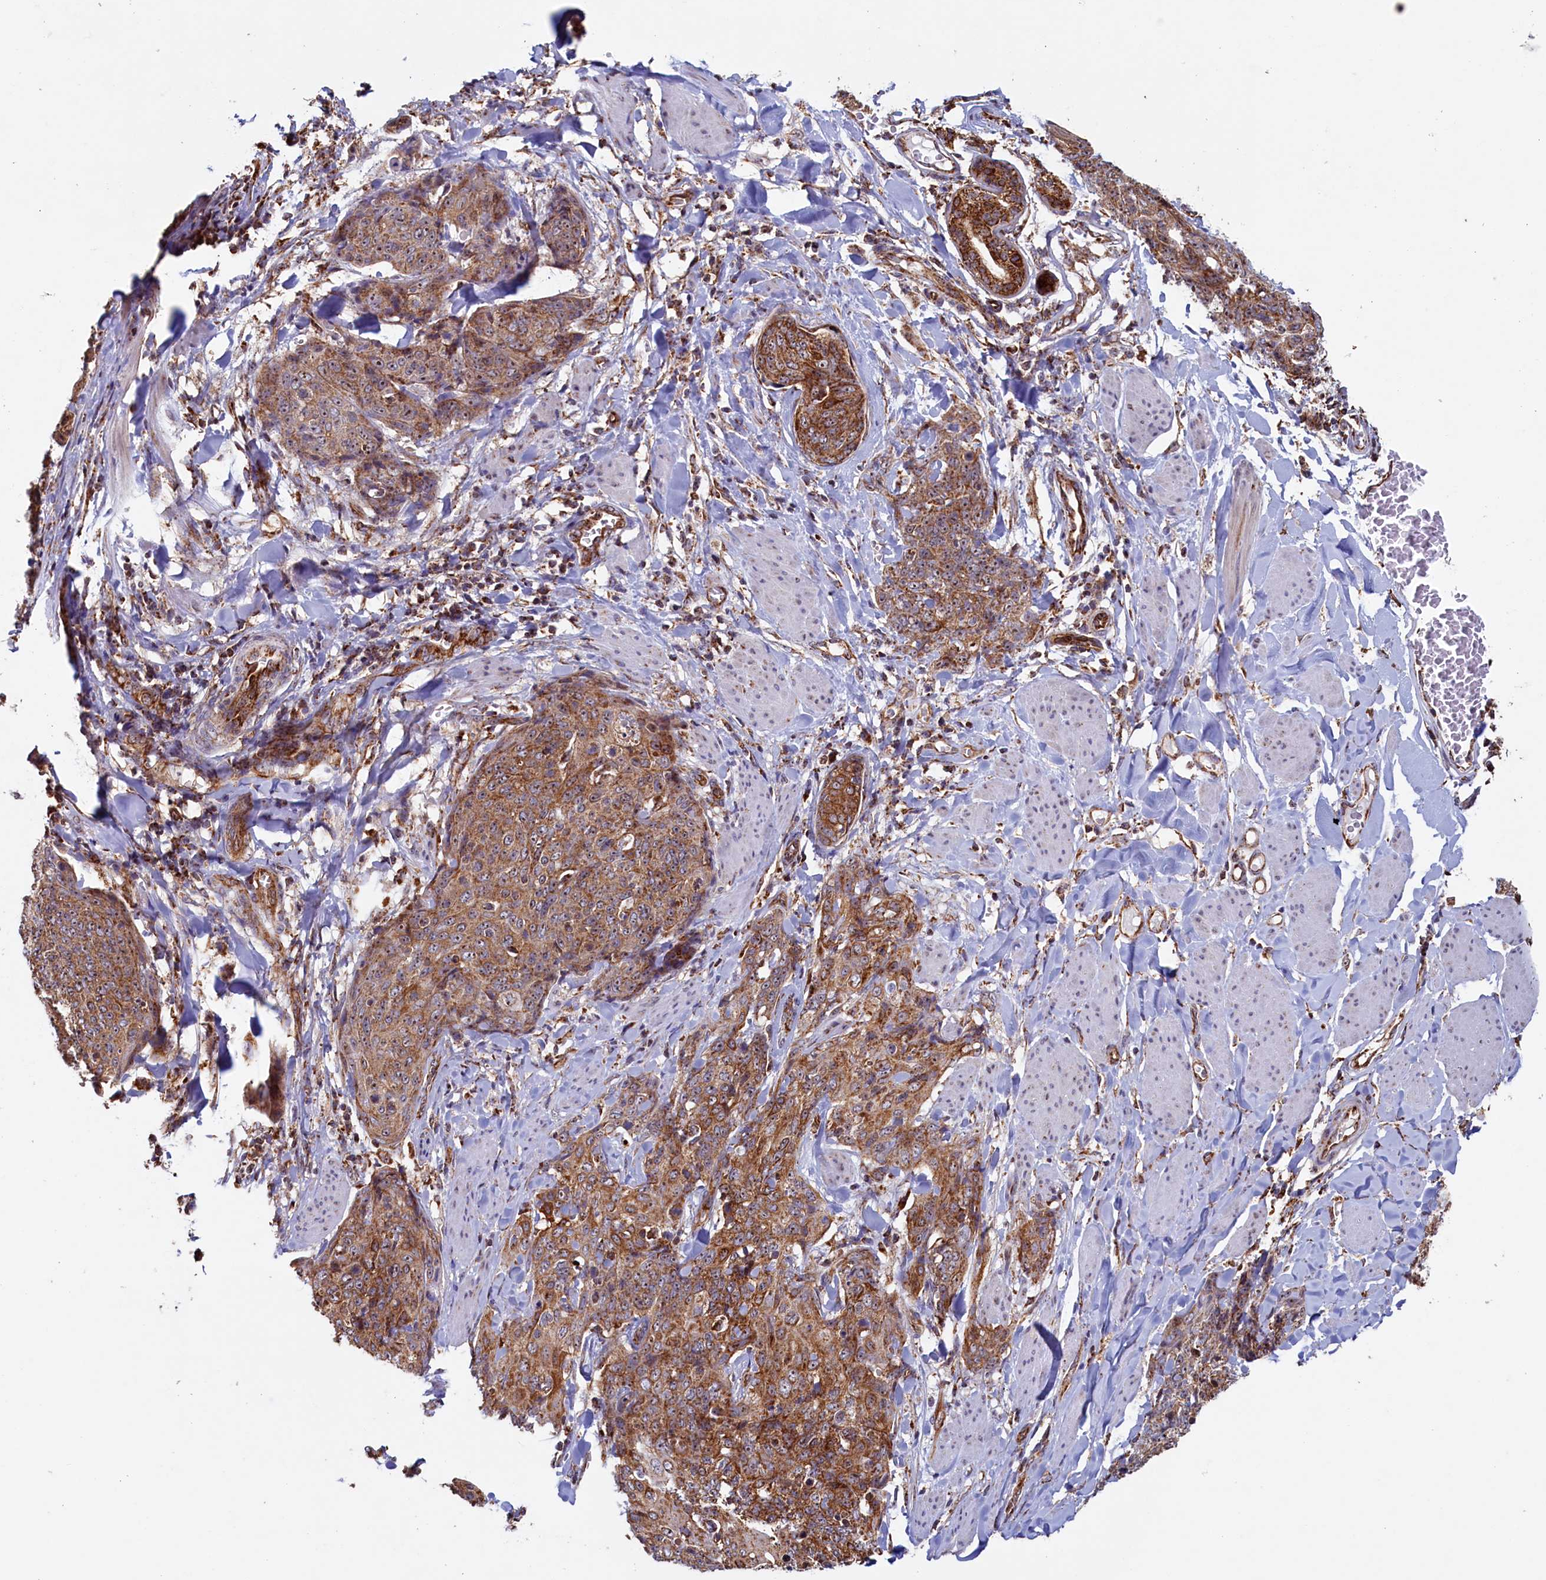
{"staining": {"intensity": "moderate", "quantity": ">75%", "location": "cytoplasmic/membranous,nuclear"}, "tissue": "skin cancer", "cell_type": "Tumor cells", "image_type": "cancer", "snomed": [{"axis": "morphology", "description": "Squamous cell carcinoma, NOS"}, {"axis": "topography", "description": "Skin"}, {"axis": "topography", "description": "Vulva"}], "caption": "This is an image of IHC staining of skin cancer (squamous cell carcinoma), which shows moderate positivity in the cytoplasmic/membranous and nuclear of tumor cells.", "gene": "UBE3B", "patient": {"sex": "female", "age": 85}}